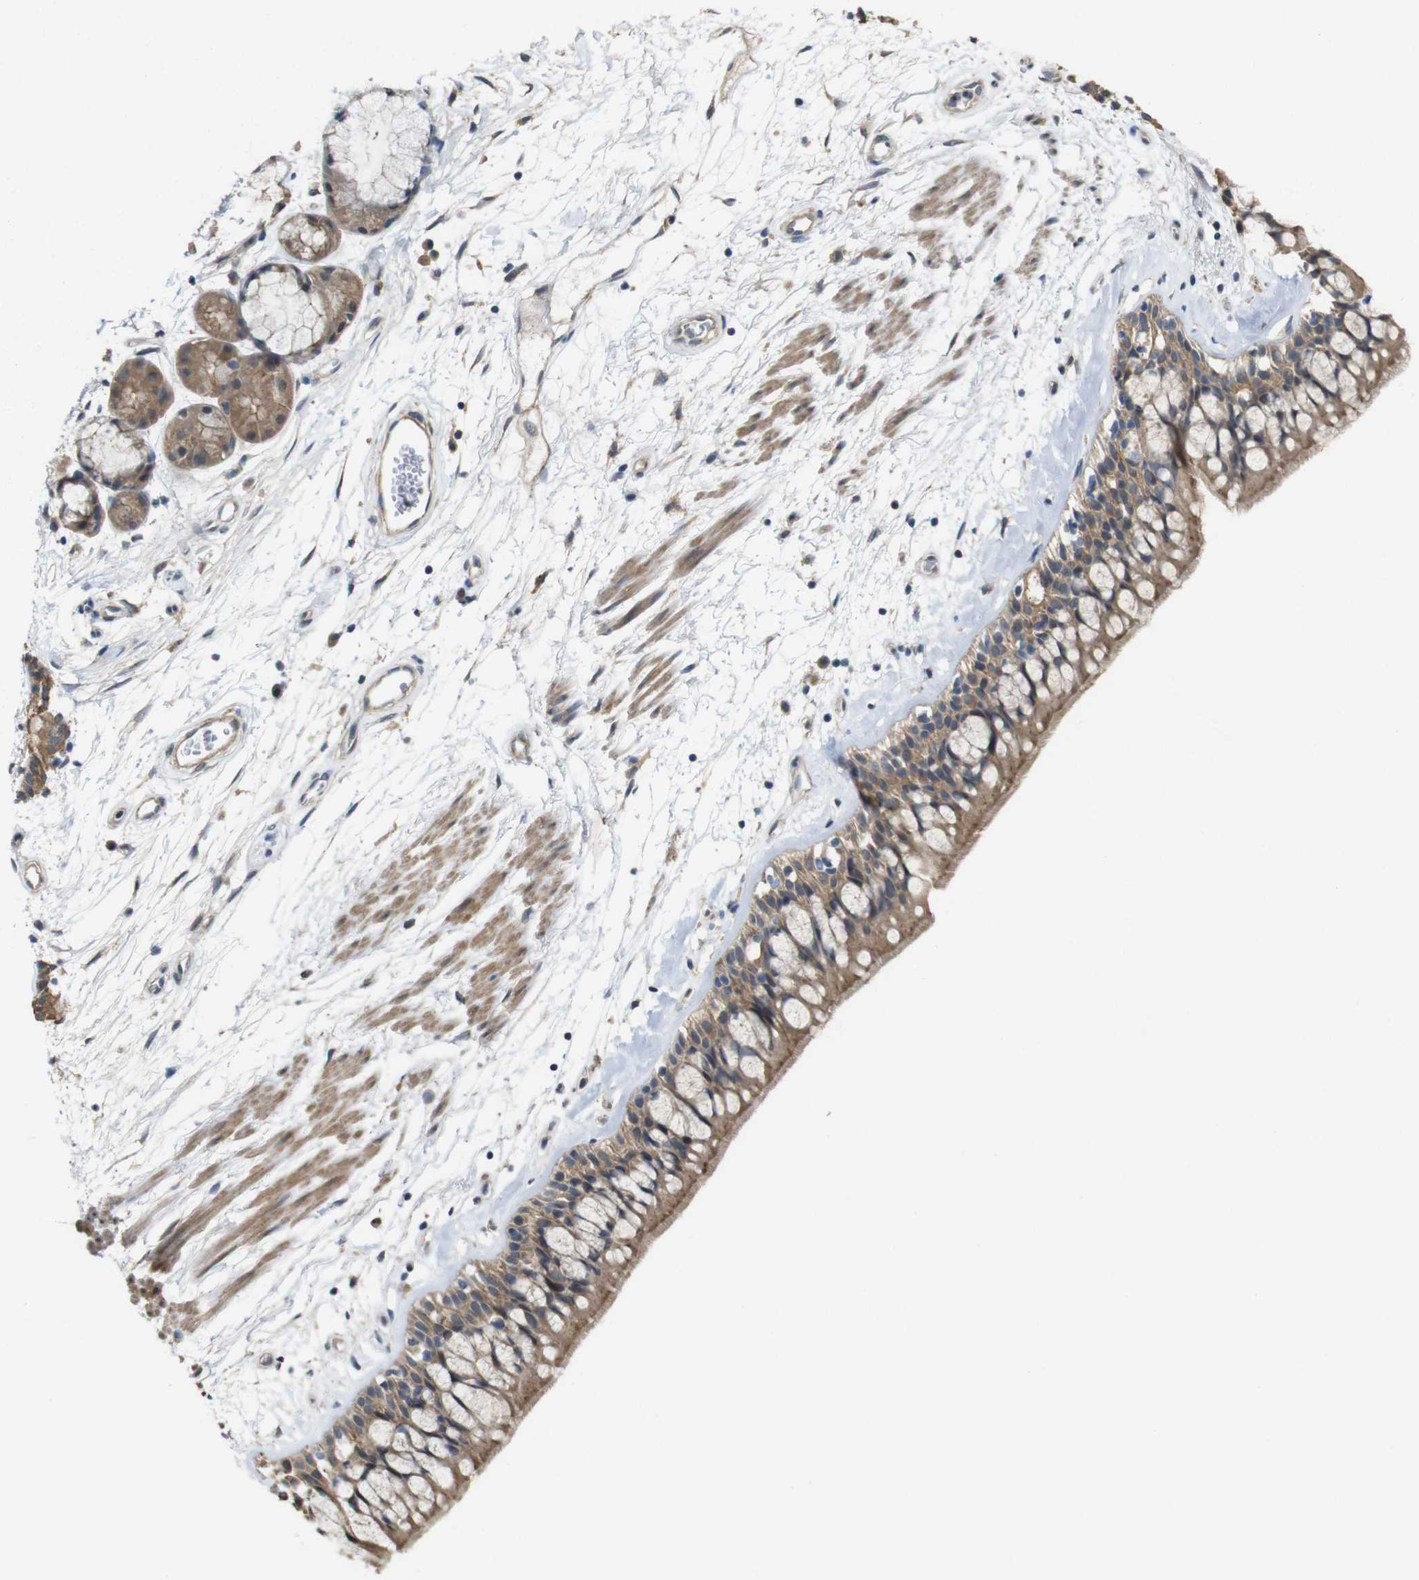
{"staining": {"intensity": "moderate", "quantity": ">75%", "location": "cytoplasmic/membranous"}, "tissue": "bronchus", "cell_type": "Respiratory epithelial cells", "image_type": "normal", "snomed": [{"axis": "morphology", "description": "Normal tissue, NOS"}, {"axis": "morphology", "description": "Adenocarcinoma, NOS"}, {"axis": "topography", "description": "Bronchus"}, {"axis": "topography", "description": "Lung"}], "caption": "The photomicrograph reveals a brown stain indicating the presence of a protein in the cytoplasmic/membranous of respiratory epithelial cells in bronchus. (Stains: DAB in brown, nuclei in blue, Microscopy: brightfield microscopy at high magnification).", "gene": "CDC34", "patient": {"sex": "female", "age": 54}}